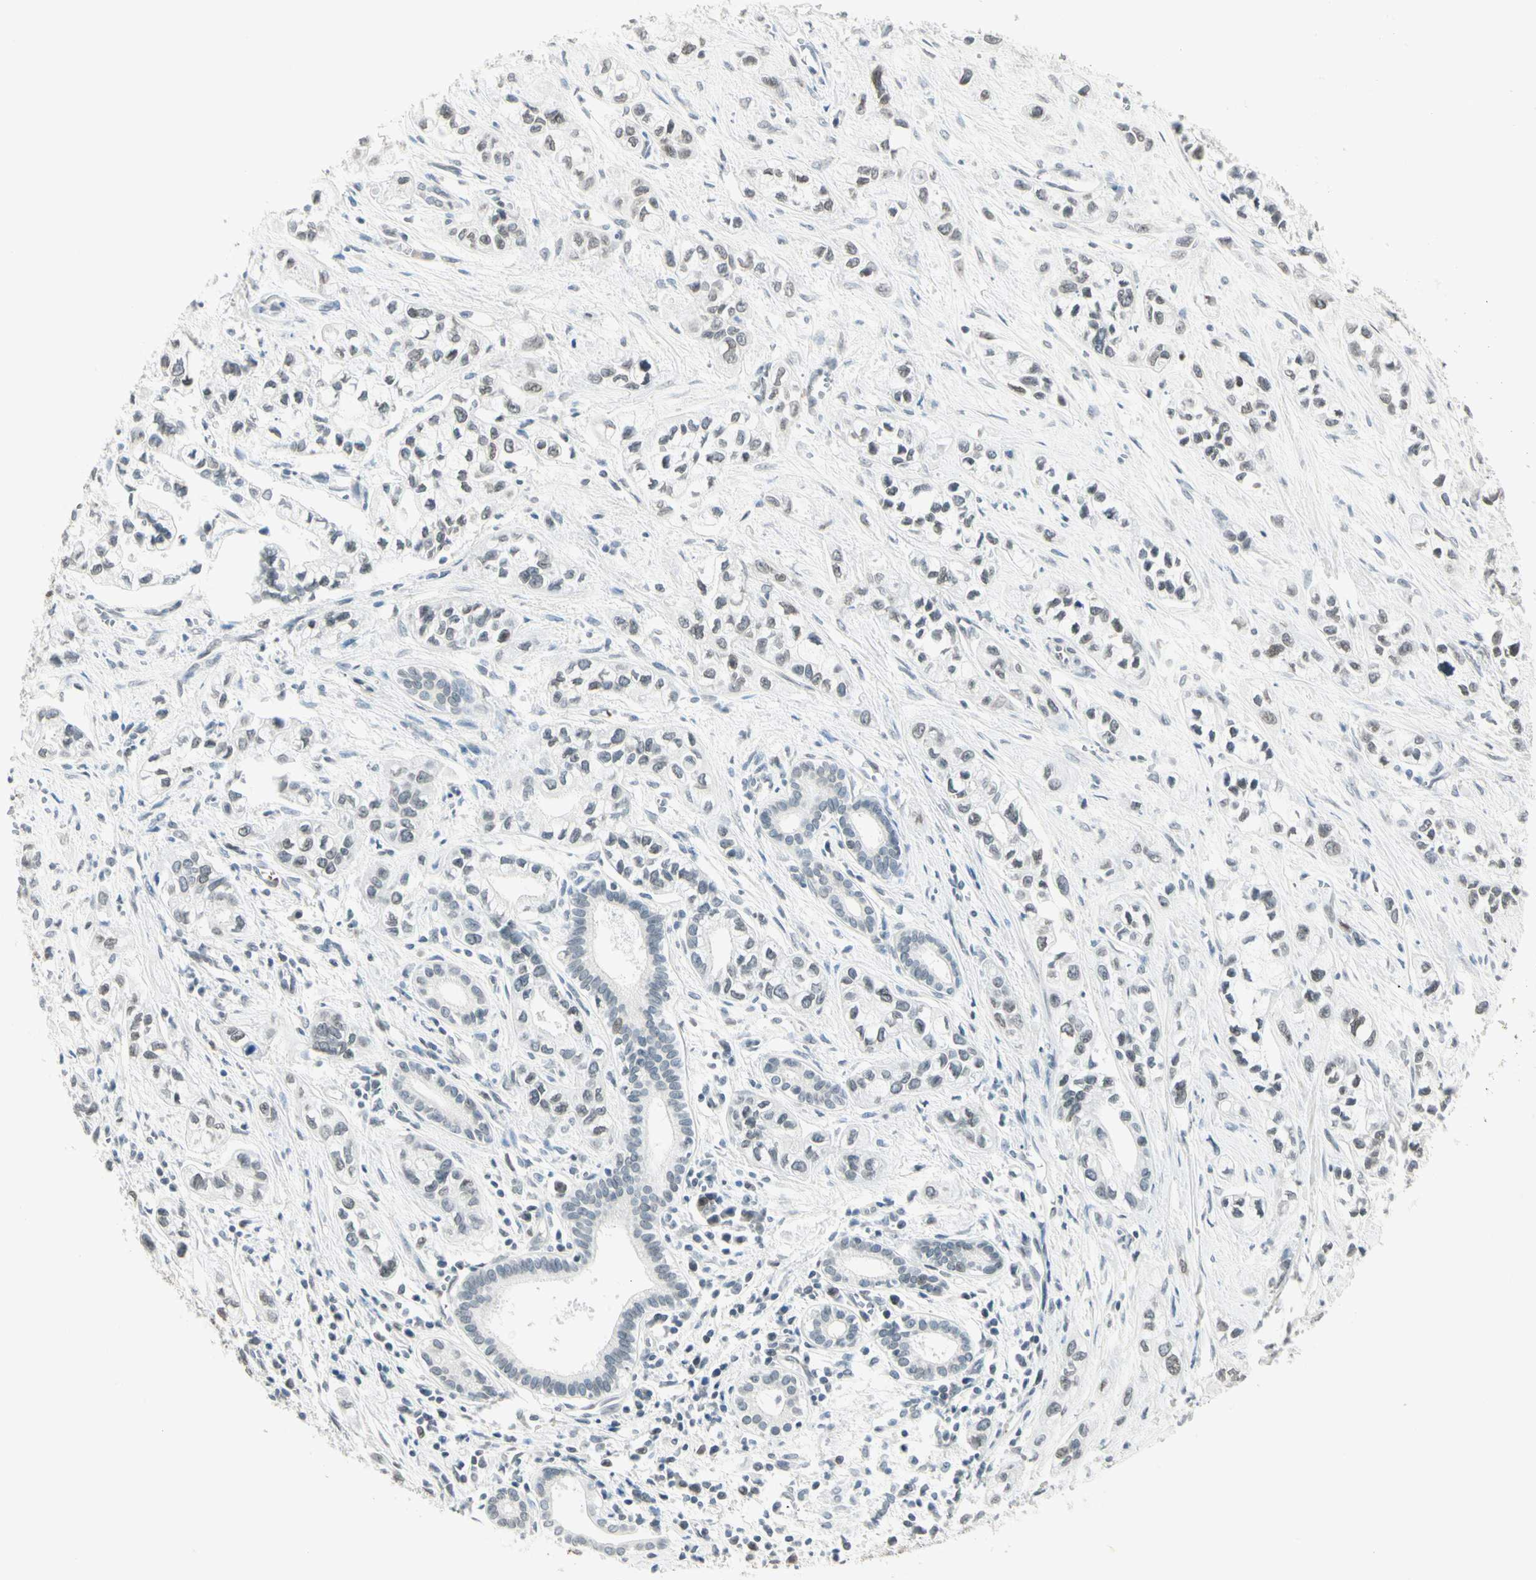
{"staining": {"intensity": "weak", "quantity": "<25%", "location": "nuclear"}, "tissue": "pancreatic cancer", "cell_type": "Tumor cells", "image_type": "cancer", "snomed": [{"axis": "morphology", "description": "Adenocarcinoma, NOS"}, {"axis": "topography", "description": "Pancreas"}], "caption": "A high-resolution image shows immunohistochemistry (IHC) staining of pancreatic cancer (adenocarcinoma), which displays no significant positivity in tumor cells.", "gene": "BCAN", "patient": {"sex": "male", "age": 74}}